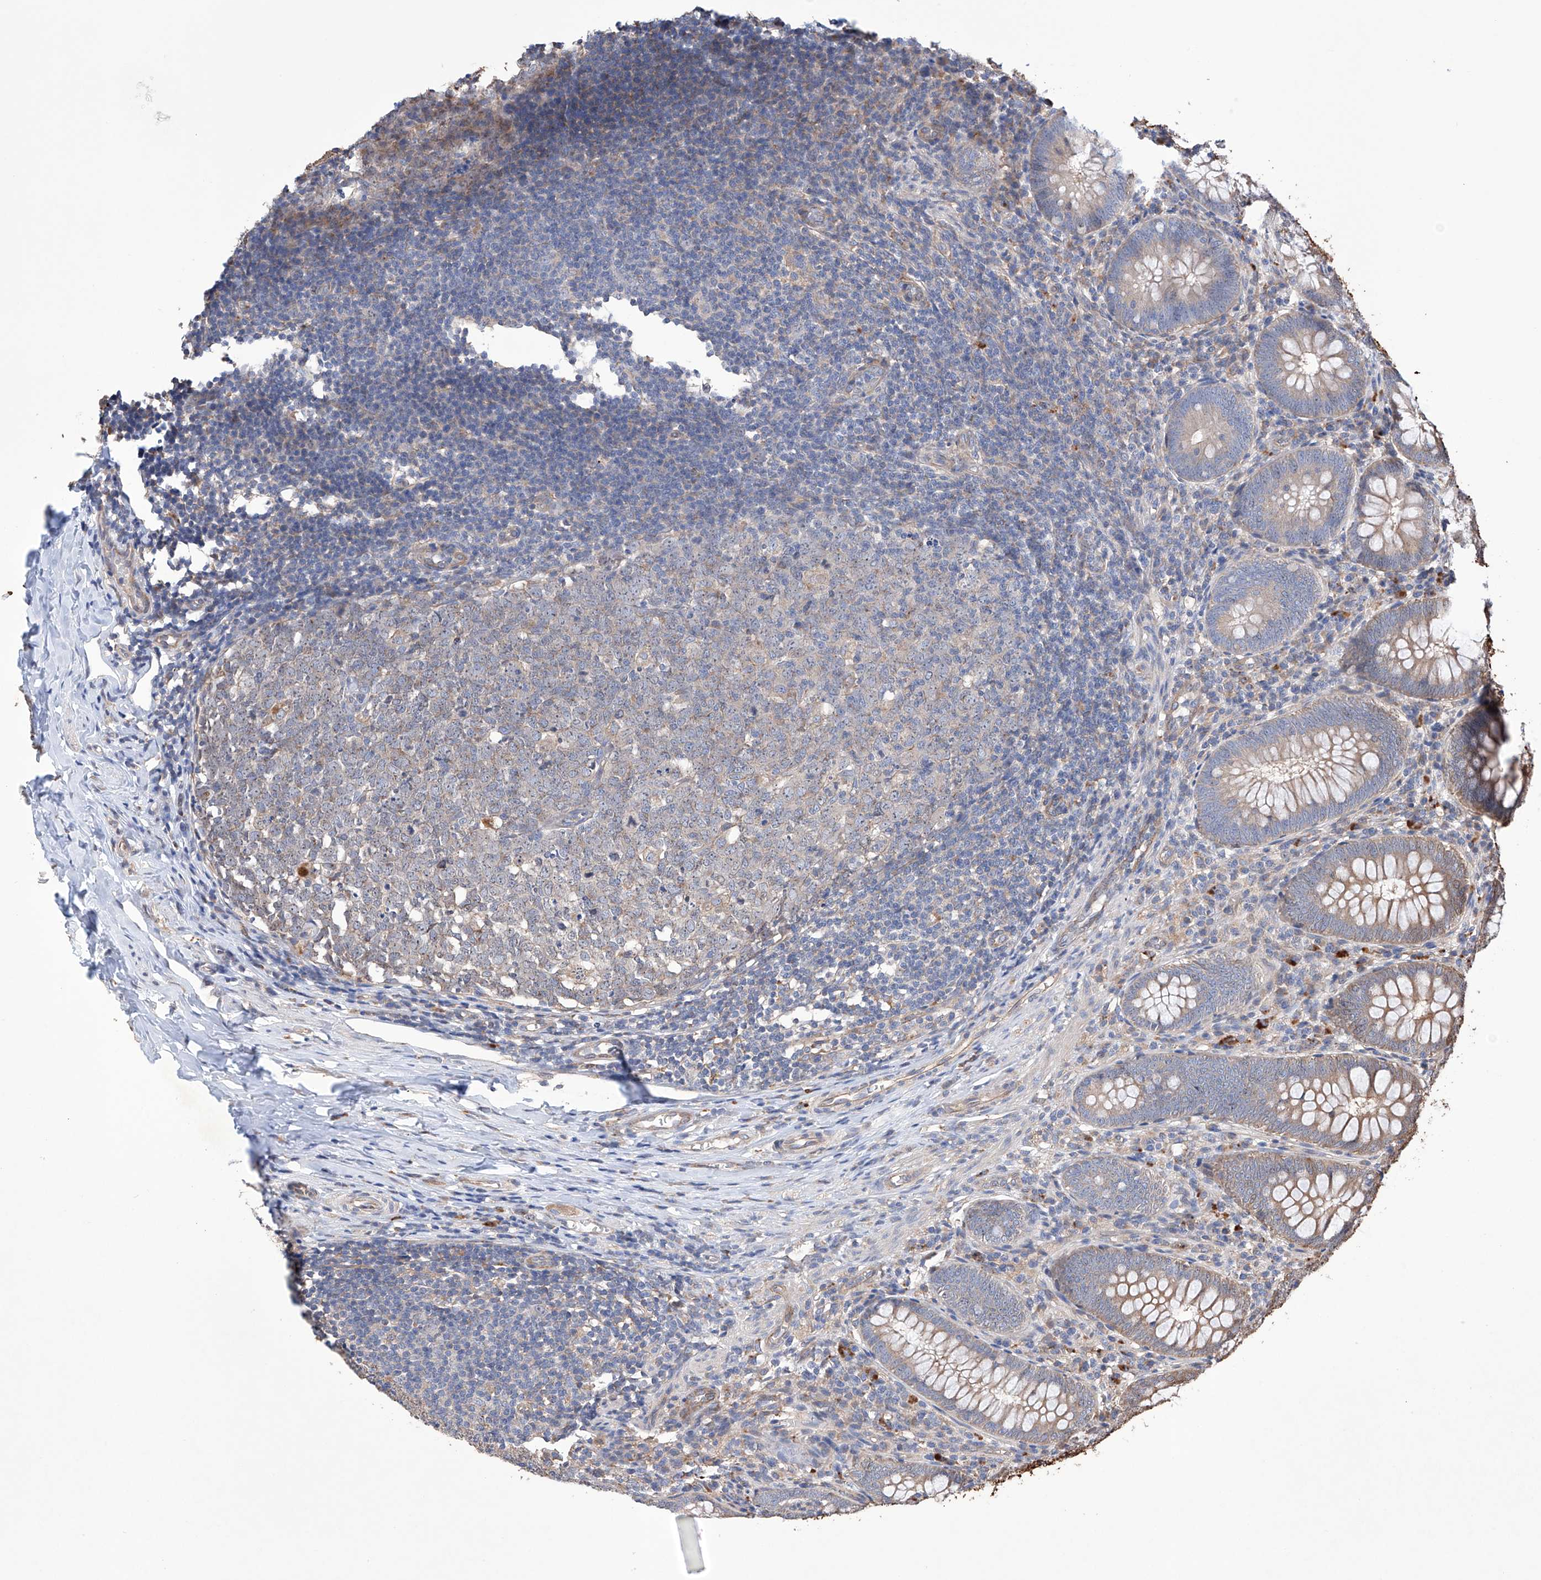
{"staining": {"intensity": "weak", "quantity": "25%-75%", "location": "cytoplasmic/membranous"}, "tissue": "appendix", "cell_type": "Glandular cells", "image_type": "normal", "snomed": [{"axis": "morphology", "description": "Normal tissue, NOS"}, {"axis": "topography", "description": "Appendix"}], "caption": "Protein analysis of benign appendix displays weak cytoplasmic/membranous positivity in about 25%-75% of glandular cells. The protein is stained brown, and the nuclei are stained in blue (DAB IHC with brightfield microscopy, high magnification).", "gene": "AFG1L", "patient": {"sex": "male", "age": 14}}